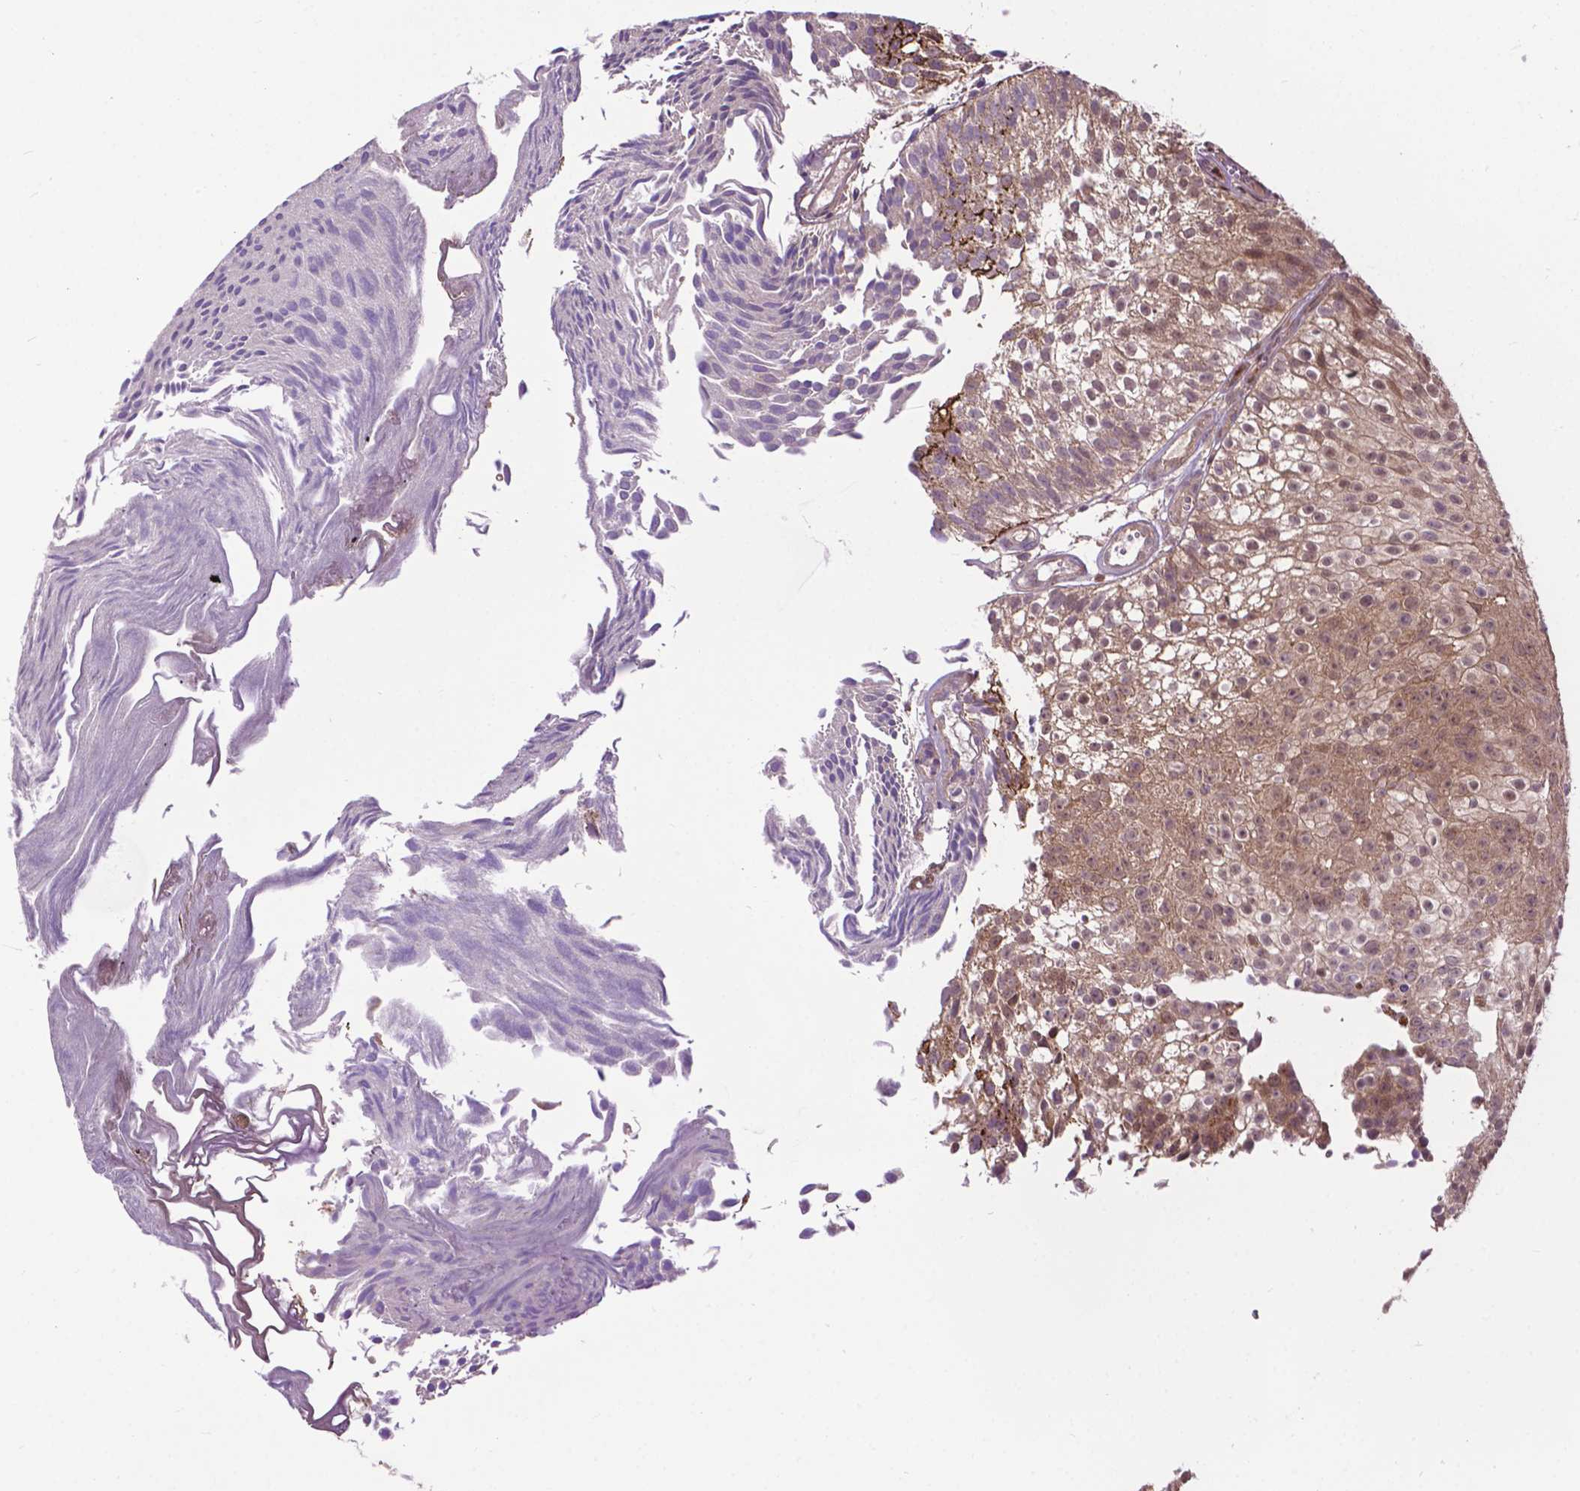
{"staining": {"intensity": "moderate", "quantity": ">75%", "location": "cytoplasmic/membranous"}, "tissue": "urothelial cancer", "cell_type": "Tumor cells", "image_type": "cancer", "snomed": [{"axis": "morphology", "description": "Urothelial carcinoma, Low grade"}, {"axis": "topography", "description": "Urinary bladder"}], "caption": "The histopathology image demonstrates immunohistochemical staining of low-grade urothelial carcinoma. There is moderate cytoplasmic/membranous expression is identified in about >75% of tumor cells.", "gene": "CHMP4A", "patient": {"sex": "male", "age": 70}}